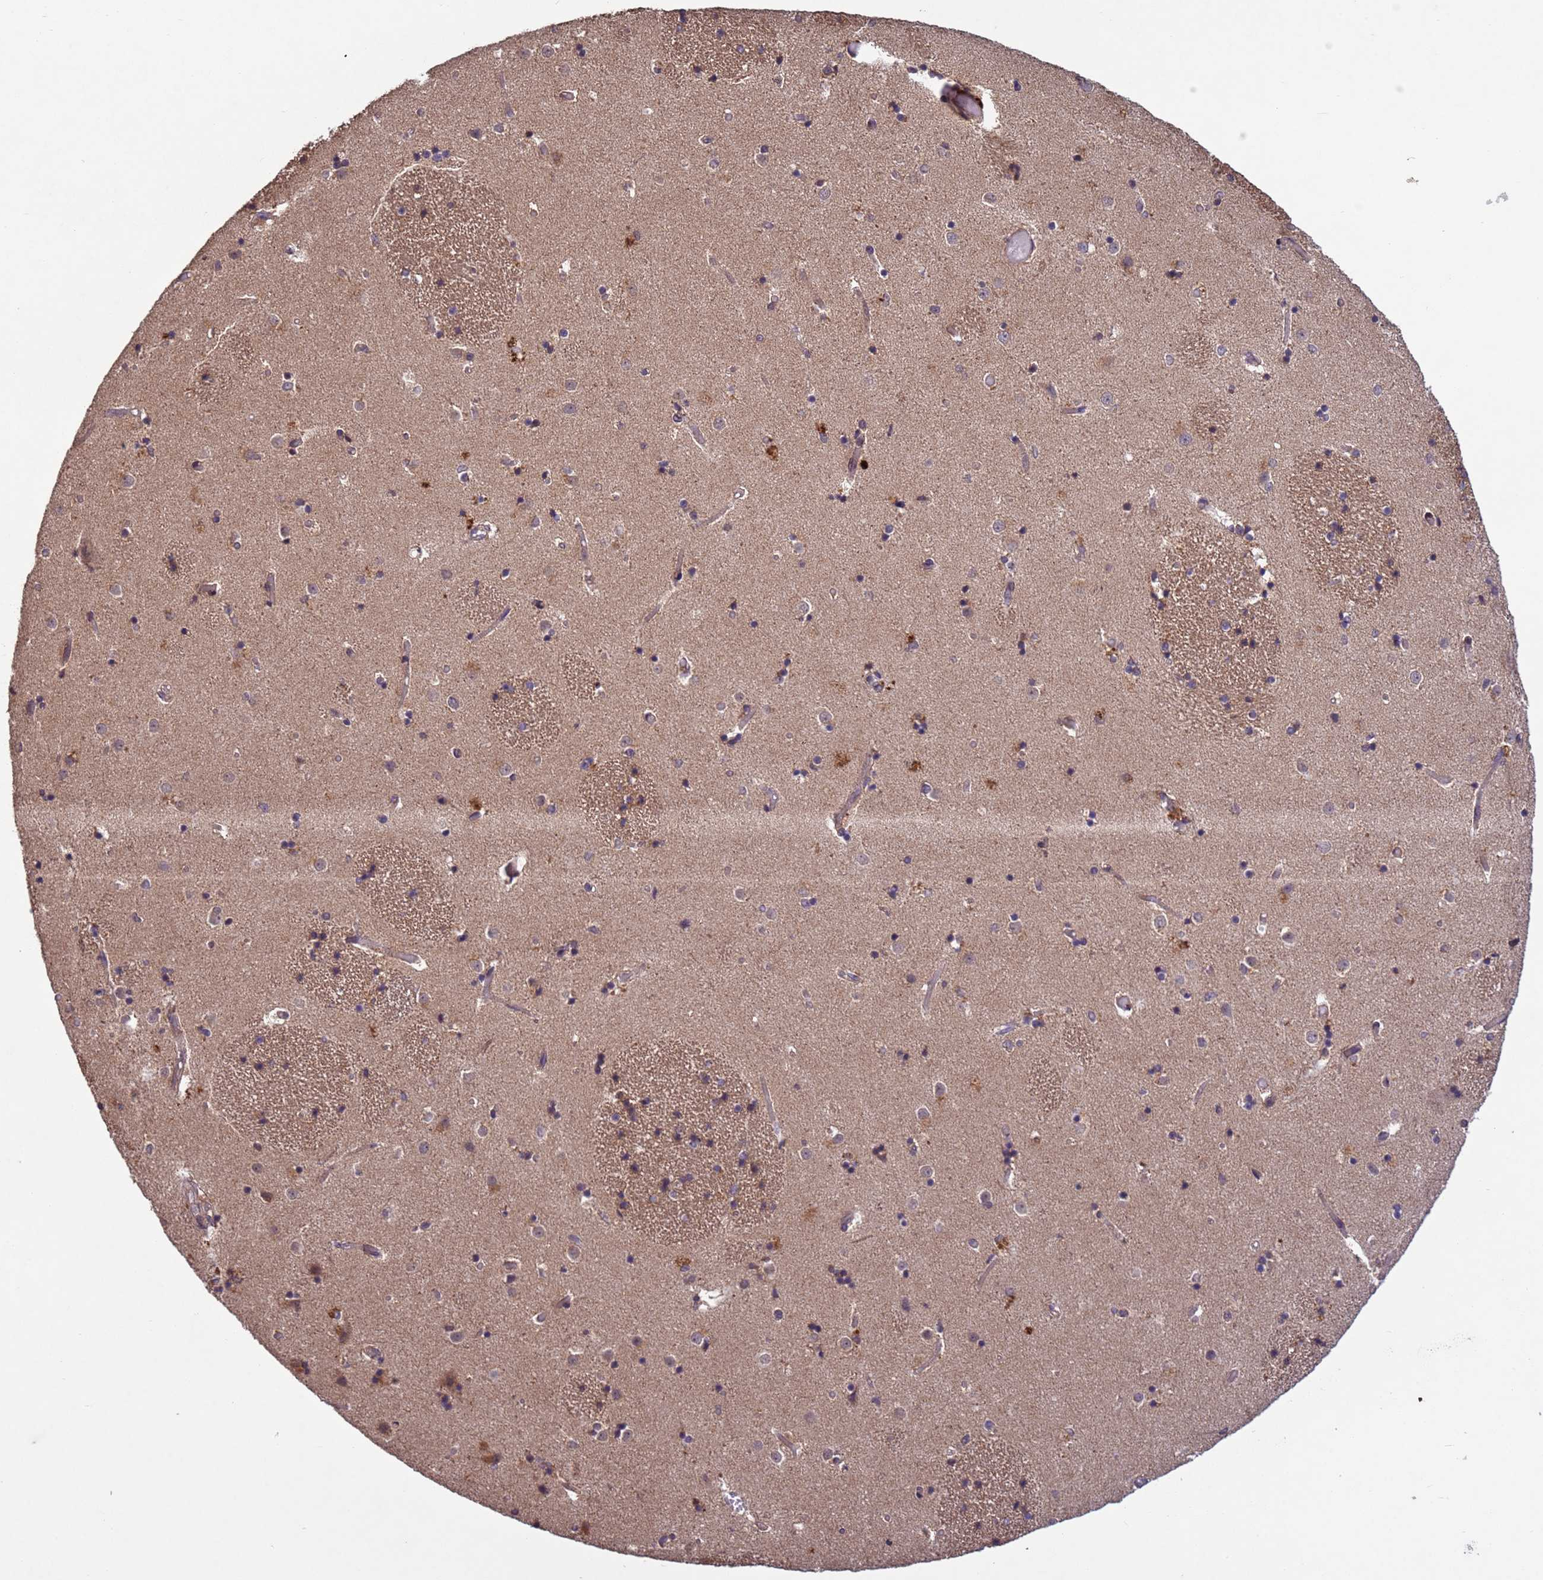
{"staining": {"intensity": "moderate", "quantity": "<25%", "location": "cytoplasmic/membranous"}, "tissue": "caudate", "cell_type": "Glial cells", "image_type": "normal", "snomed": [{"axis": "morphology", "description": "Normal tissue, NOS"}, {"axis": "topography", "description": "Lateral ventricle wall"}], "caption": "Immunohistochemistry (IHC) staining of benign caudate, which exhibits low levels of moderate cytoplasmic/membranous staining in about <25% of glial cells indicating moderate cytoplasmic/membranous protein staining. The staining was performed using DAB (3,3'-diaminobenzidine) (brown) for protein detection and nuclei were counterstained in hematoxylin (blue).", "gene": "FASTKD1", "patient": {"sex": "female", "age": 52}}